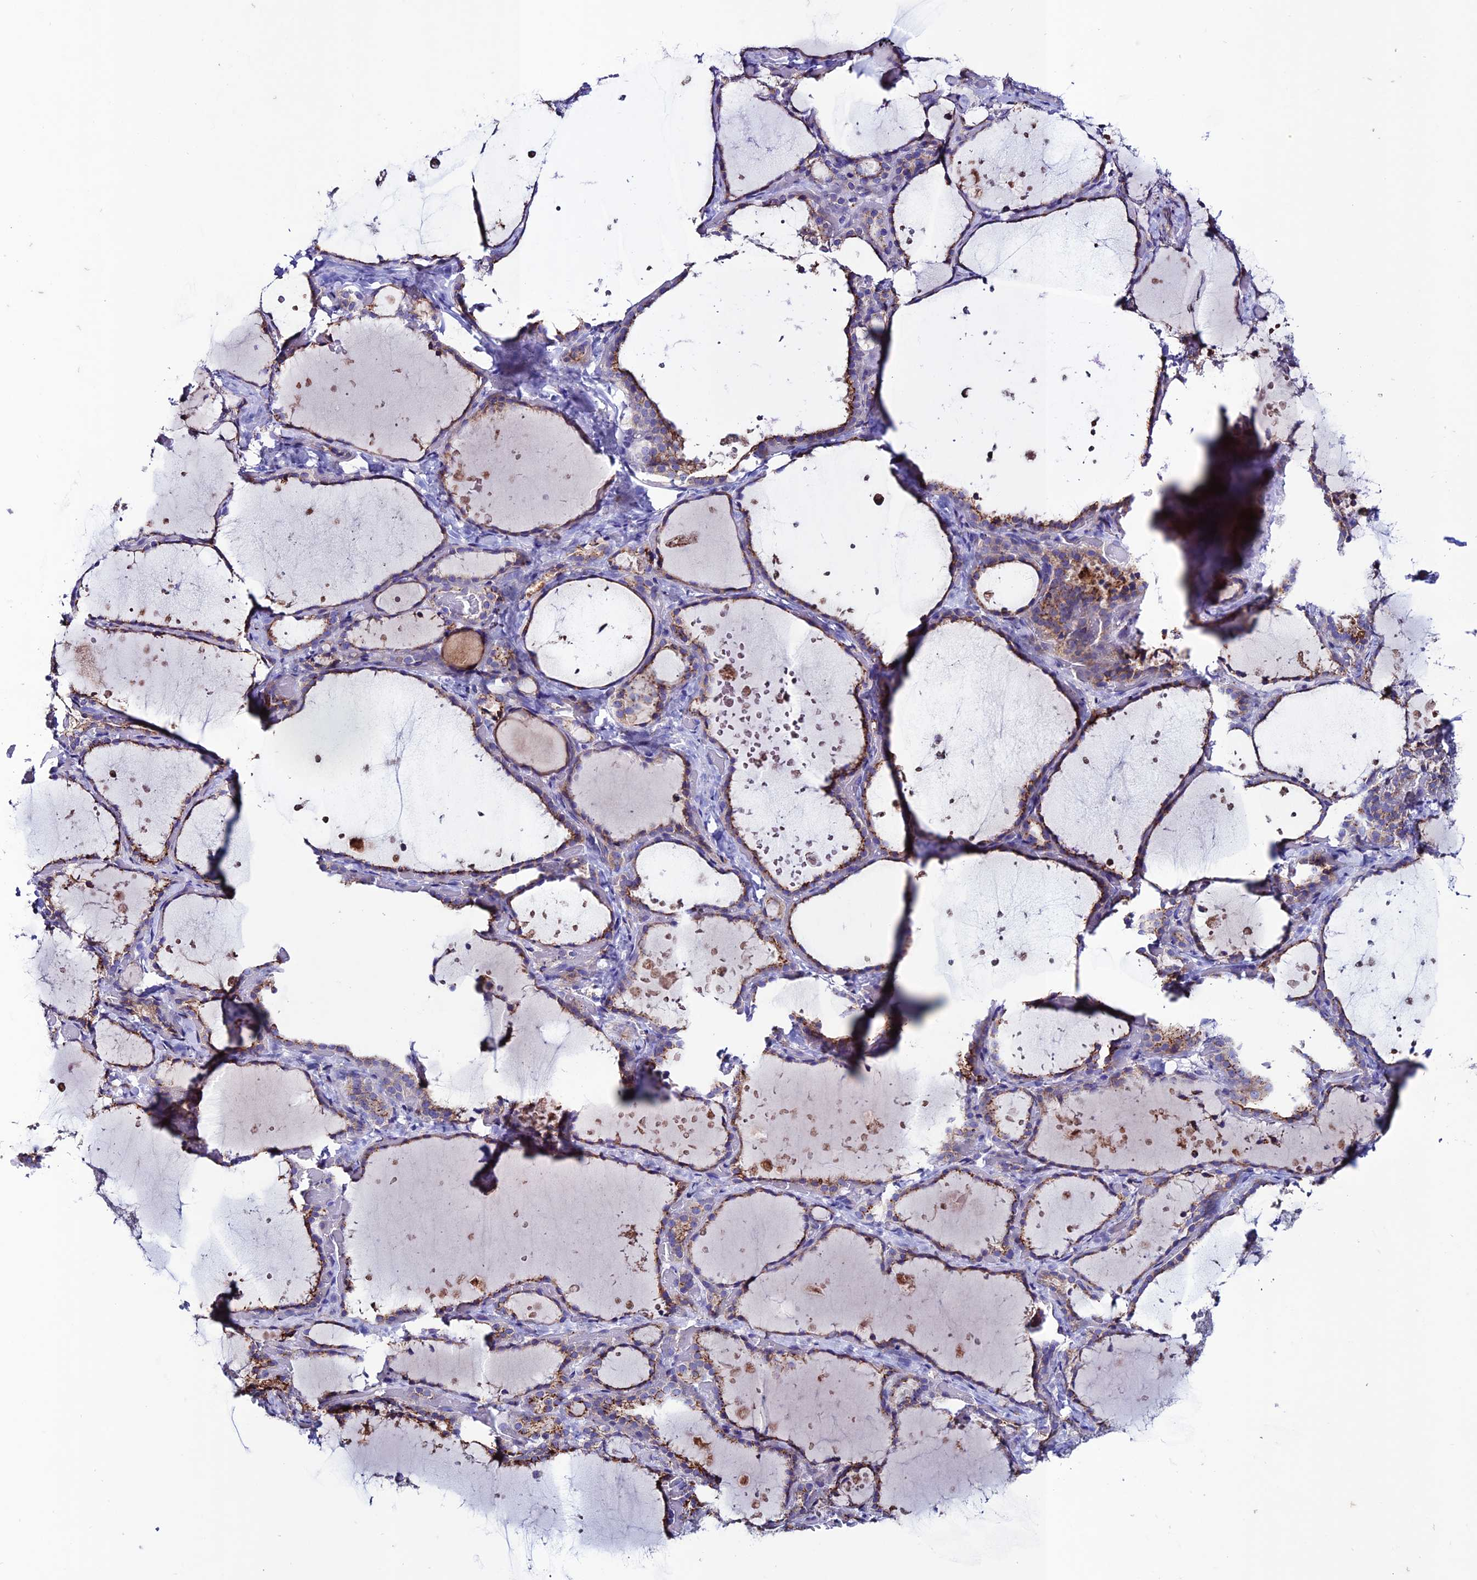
{"staining": {"intensity": "moderate", "quantity": ">75%", "location": "cytoplasmic/membranous"}, "tissue": "thyroid gland", "cell_type": "Glandular cells", "image_type": "normal", "snomed": [{"axis": "morphology", "description": "Normal tissue, NOS"}, {"axis": "topography", "description": "Thyroid gland"}], "caption": "Protein staining of unremarkable thyroid gland displays moderate cytoplasmic/membranous staining in about >75% of glandular cells. (Brightfield microscopy of DAB IHC at high magnification).", "gene": "OR51Q1", "patient": {"sex": "female", "age": 44}}